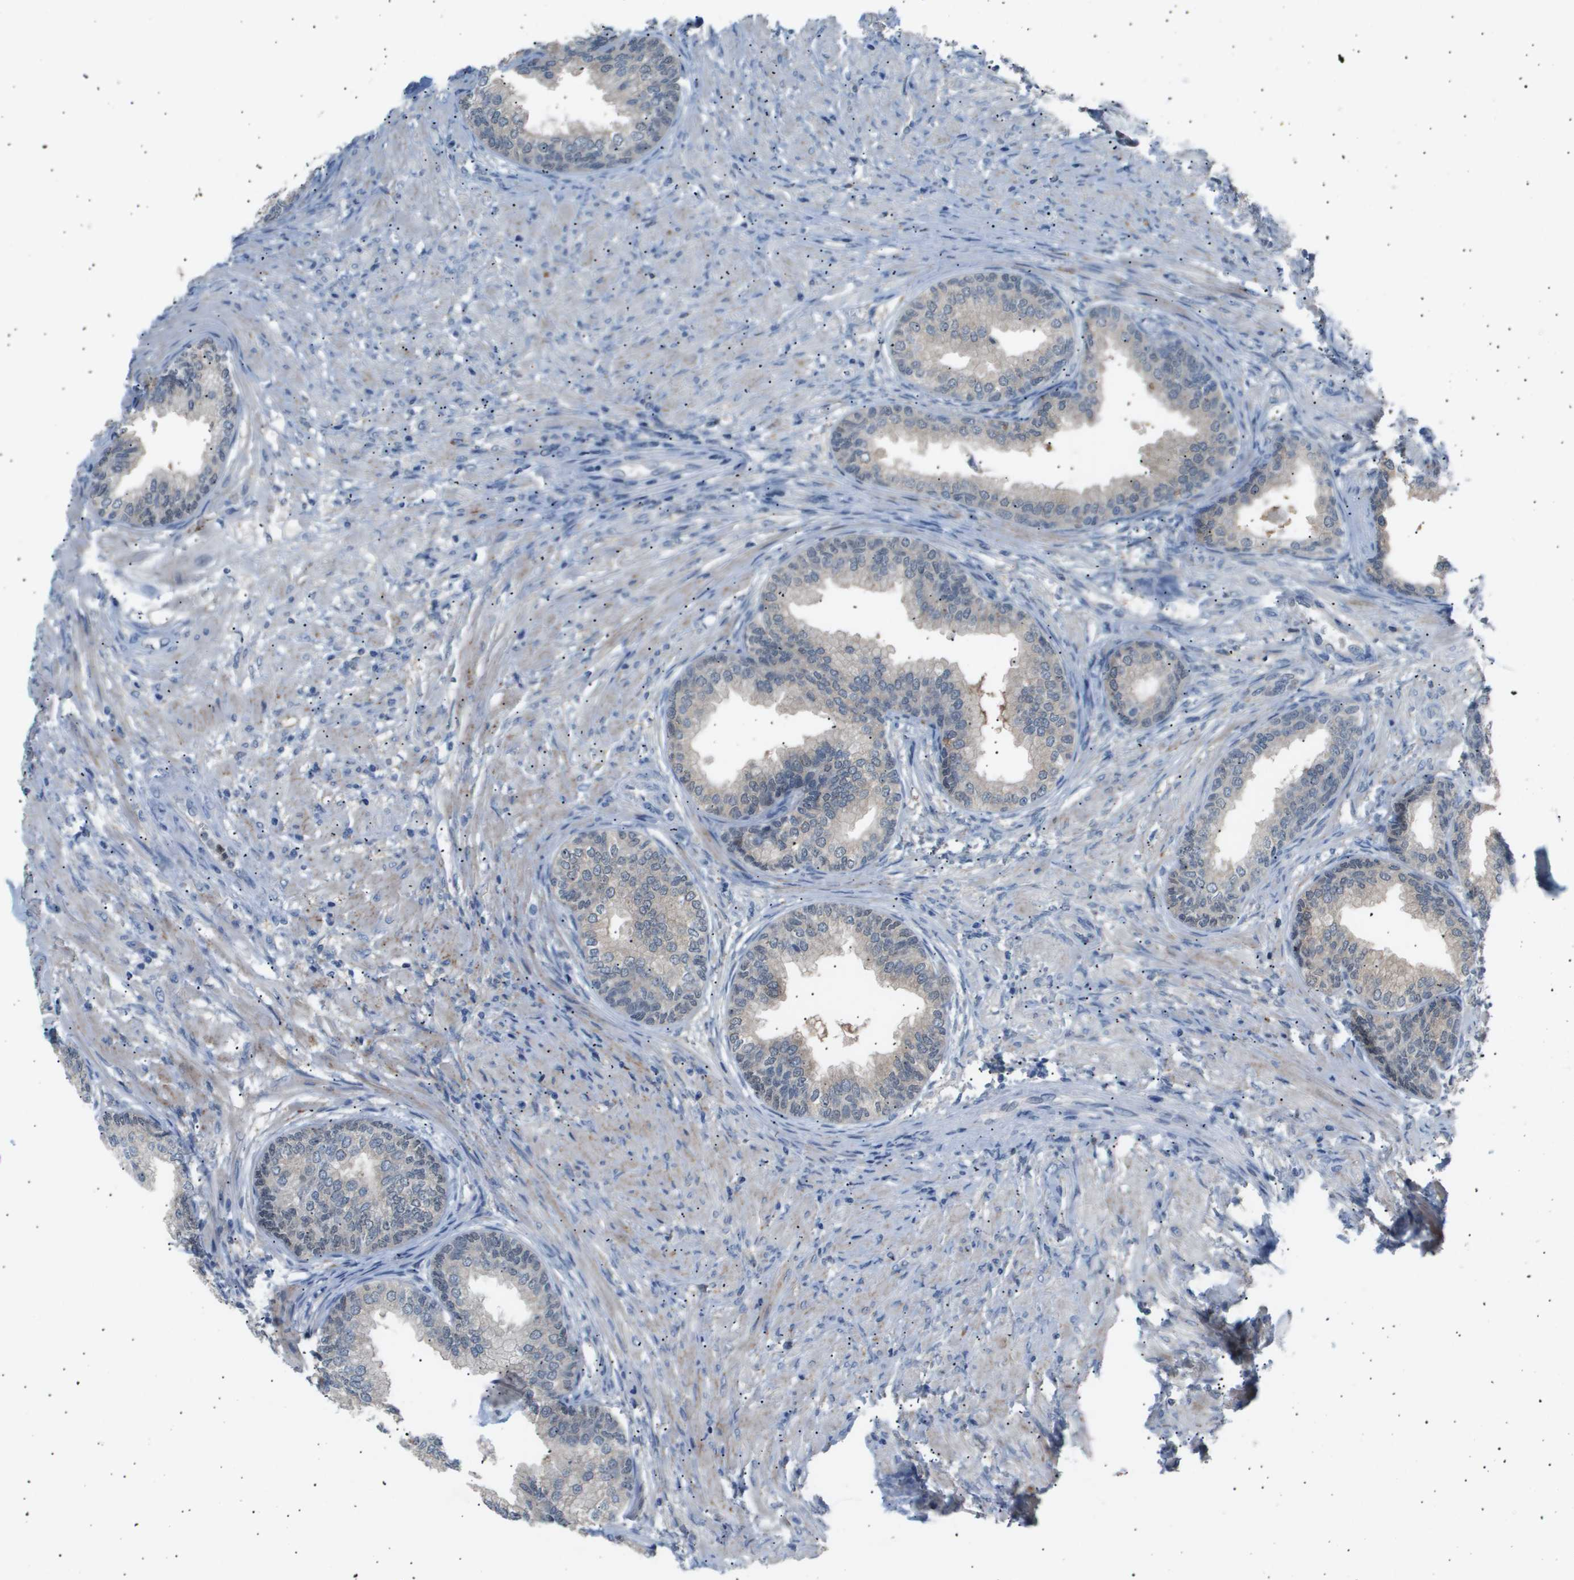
{"staining": {"intensity": "weak", "quantity": "25%-75%", "location": "cytoplasmic/membranous"}, "tissue": "prostate", "cell_type": "Glandular cells", "image_type": "normal", "snomed": [{"axis": "morphology", "description": "Normal tissue, NOS"}, {"axis": "topography", "description": "Prostate"}], "caption": "A brown stain highlights weak cytoplasmic/membranous staining of a protein in glandular cells of benign human prostate. The protein is stained brown, and the nuclei are stained in blue (DAB (3,3'-diaminobenzidine) IHC with brightfield microscopy, high magnification).", "gene": "AKR1A1", "patient": {"sex": "male", "age": 76}}